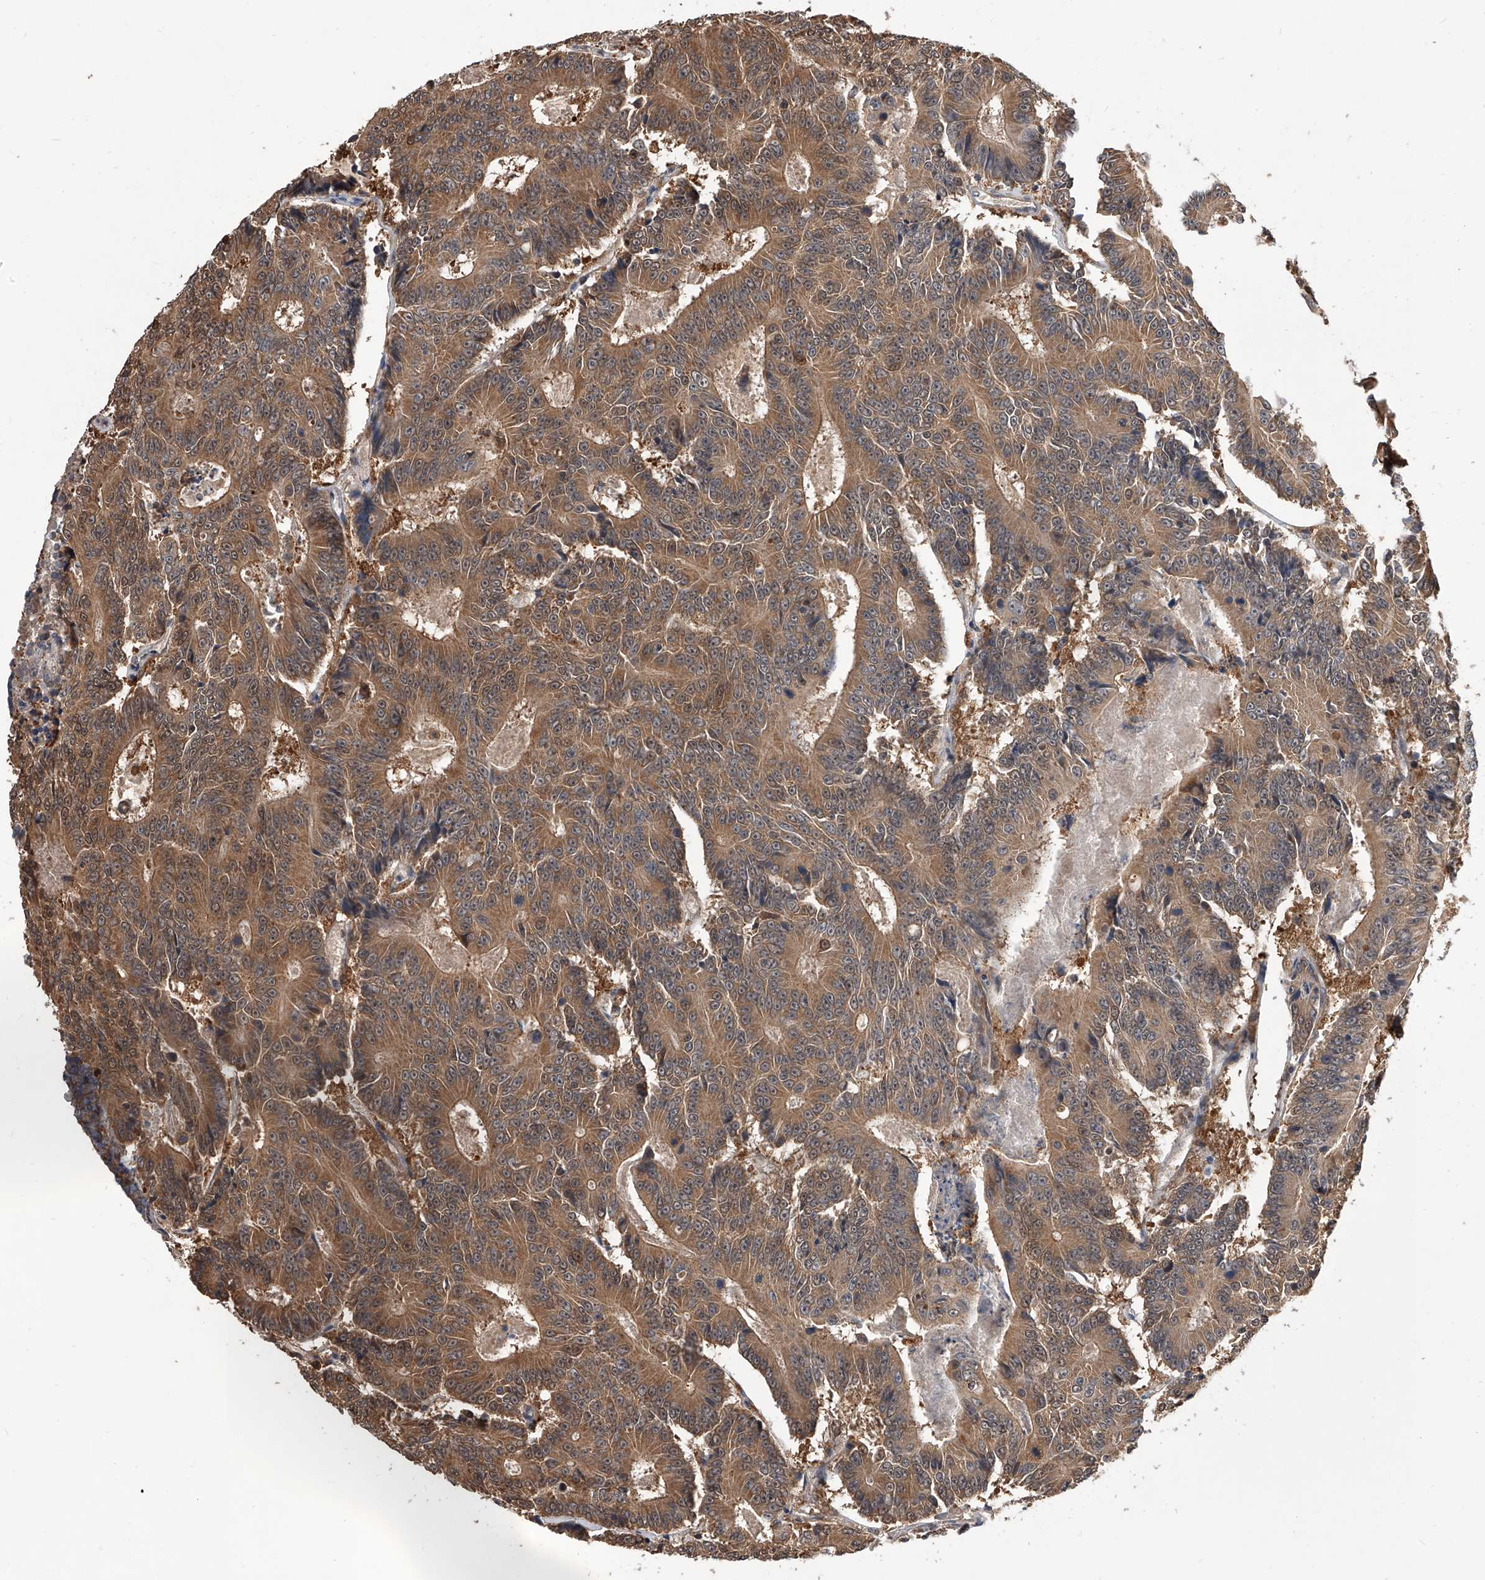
{"staining": {"intensity": "moderate", "quantity": ">75%", "location": "cytoplasmic/membranous,nuclear"}, "tissue": "colorectal cancer", "cell_type": "Tumor cells", "image_type": "cancer", "snomed": [{"axis": "morphology", "description": "Adenocarcinoma, NOS"}, {"axis": "topography", "description": "Colon"}], "caption": "About >75% of tumor cells in colorectal adenocarcinoma show moderate cytoplasmic/membranous and nuclear protein staining as visualized by brown immunohistochemical staining.", "gene": "GMDS", "patient": {"sex": "male", "age": 83}}